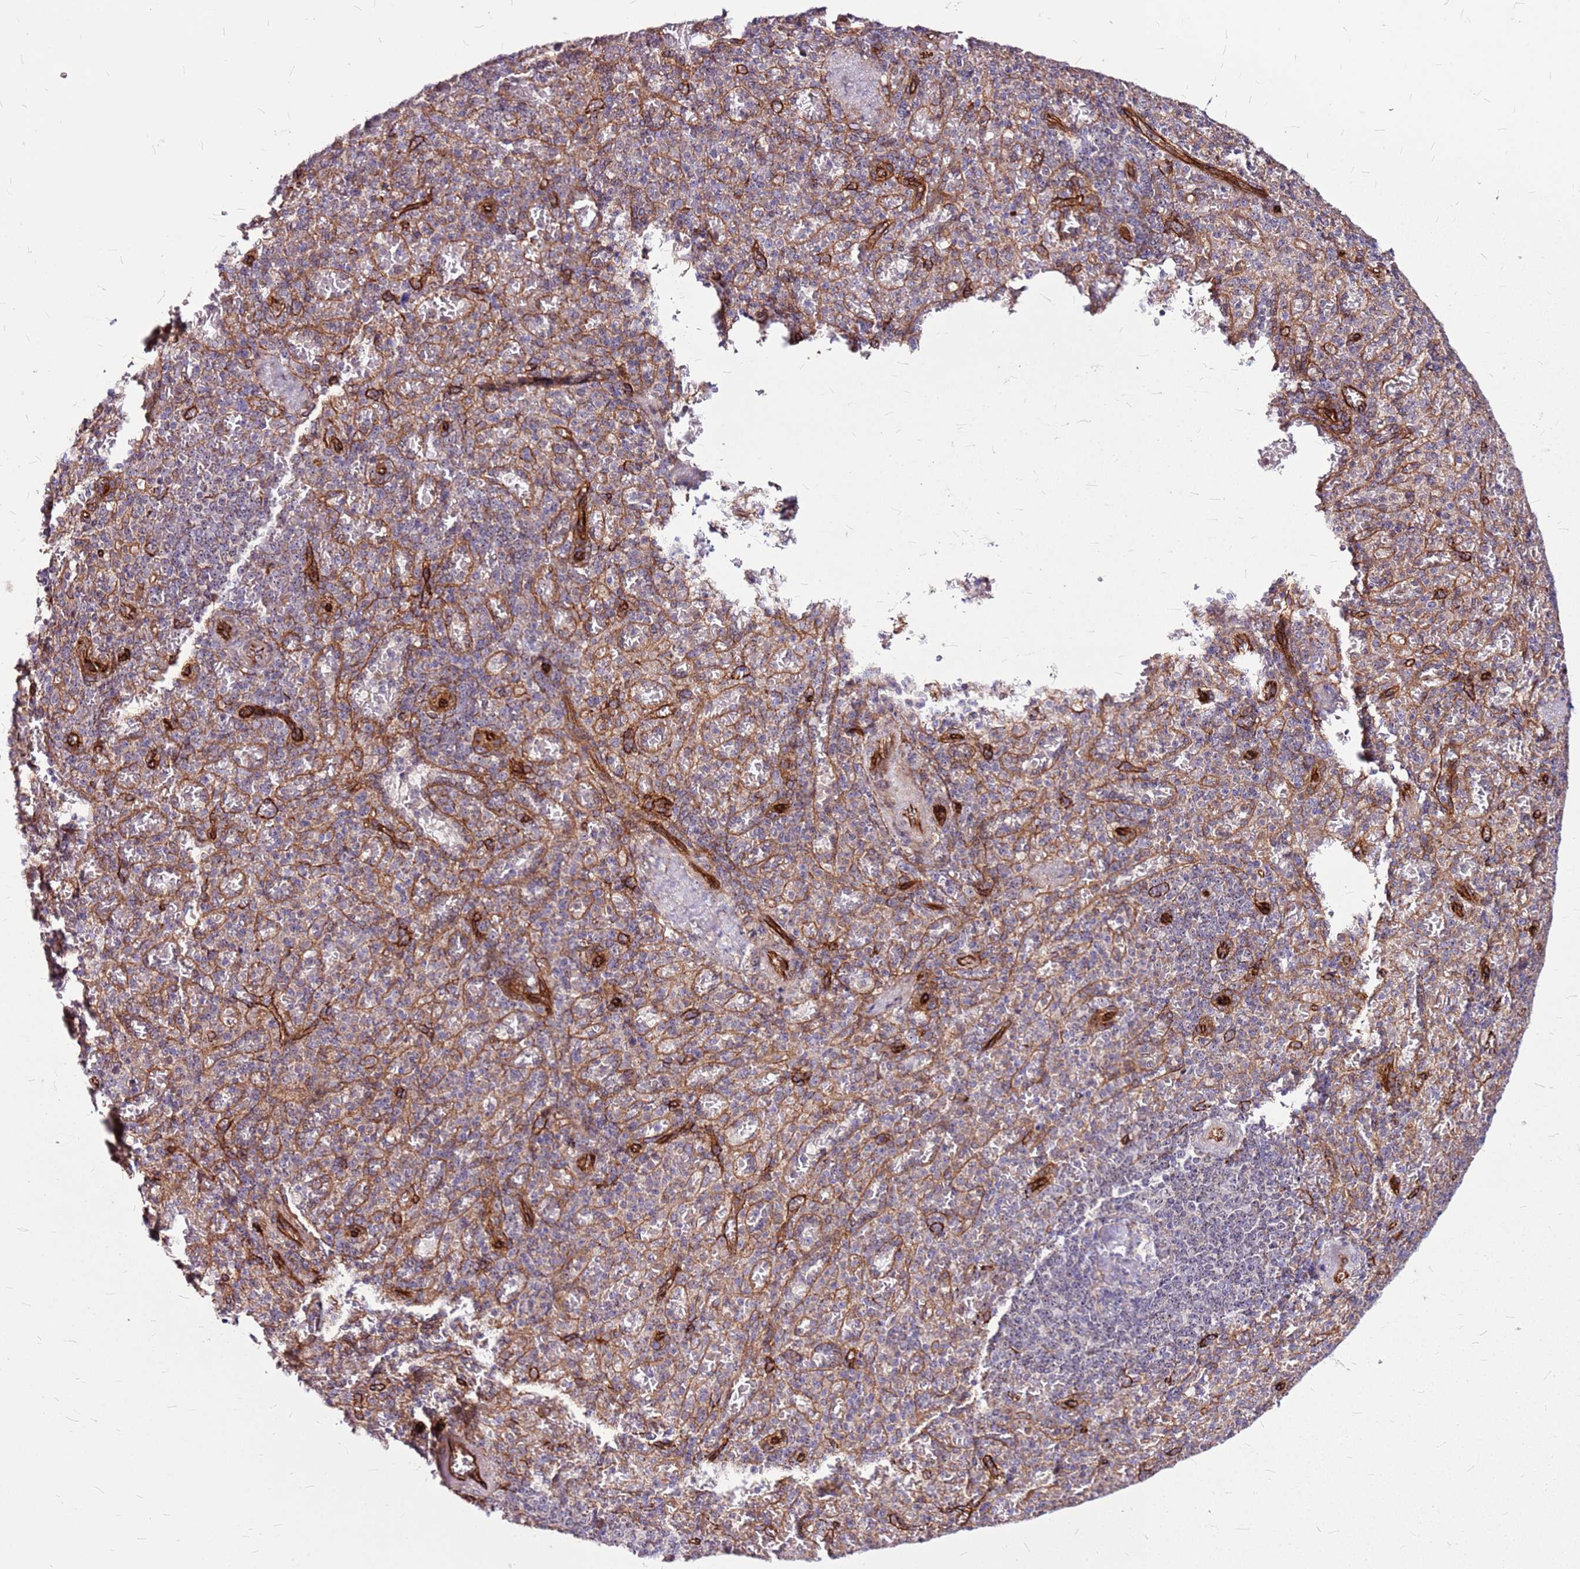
{"staining": {"intensity": "negative", "quantity": "none", "location": "none"}, "tissue": "spleen", "cell_type": "Cells in red pulp", "image_type": "normal", "snomed": [{"axis": "morphology", "description": "Normal tissue, NOS"}, {"axis": "topography", "description": "Spleen"}], "caption": "The photomicrograph demonstrates no significant staining in cells in red pulp of spleen.", "gene": "TOPAZ1", "patient": {"sex": "female", "age": 74}}